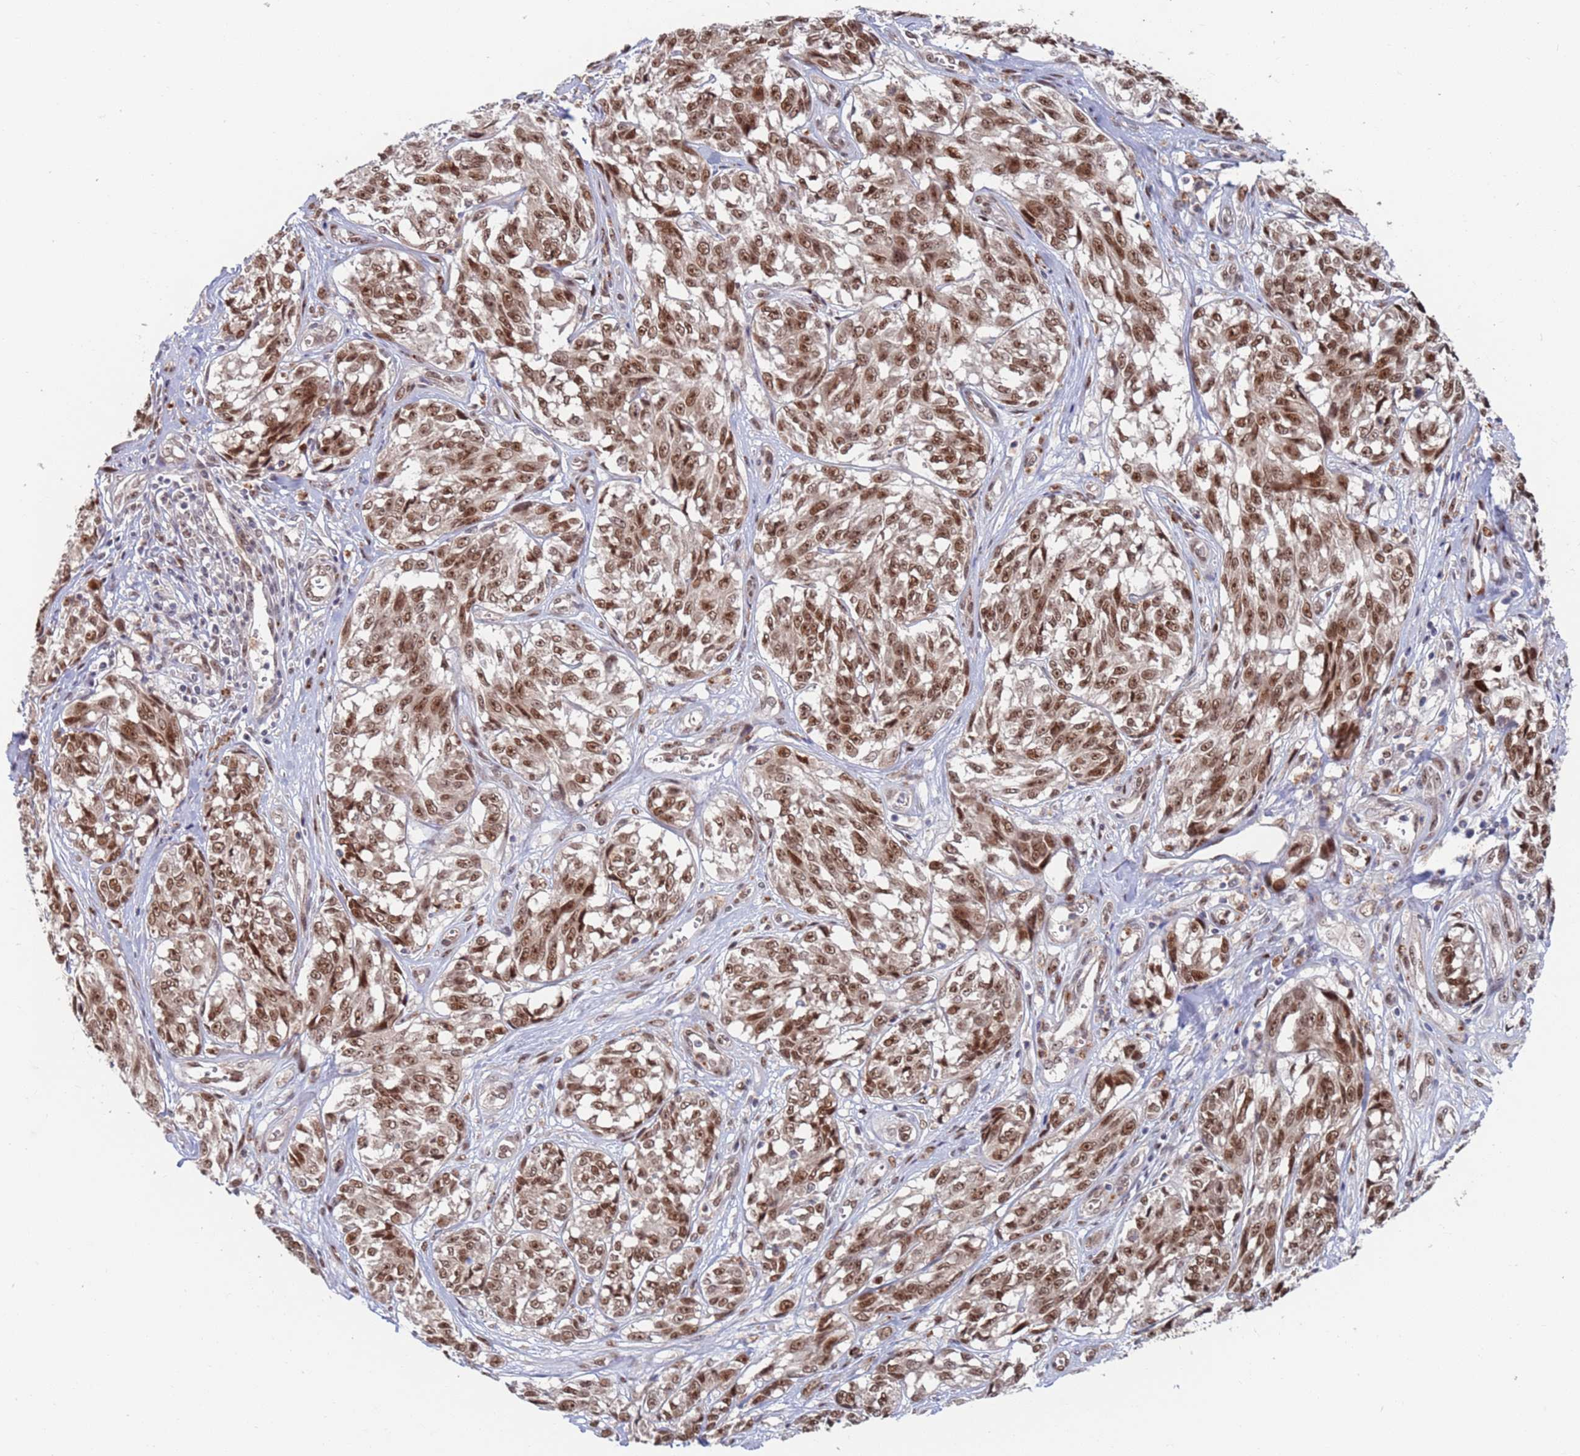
{"staining": {"intensity": "moderate", "quantity": ">75%", "location": "nuclear"}, "tissue": "melanoma", "cell_type": "Tumor cells", "image_type": "cancer", "snomed": [{"axis": "morphology", "description": "Malignant melanoma, NOS"}, {"axis": "topography", "description": "Skin"}], "caption": "Tumor cells reveal medium levels of moderate nuclear positivity in about >75% of cells in malignant melanoma.", "gene": "RPP25", "patient": {"sex": "female", "age": 64}}